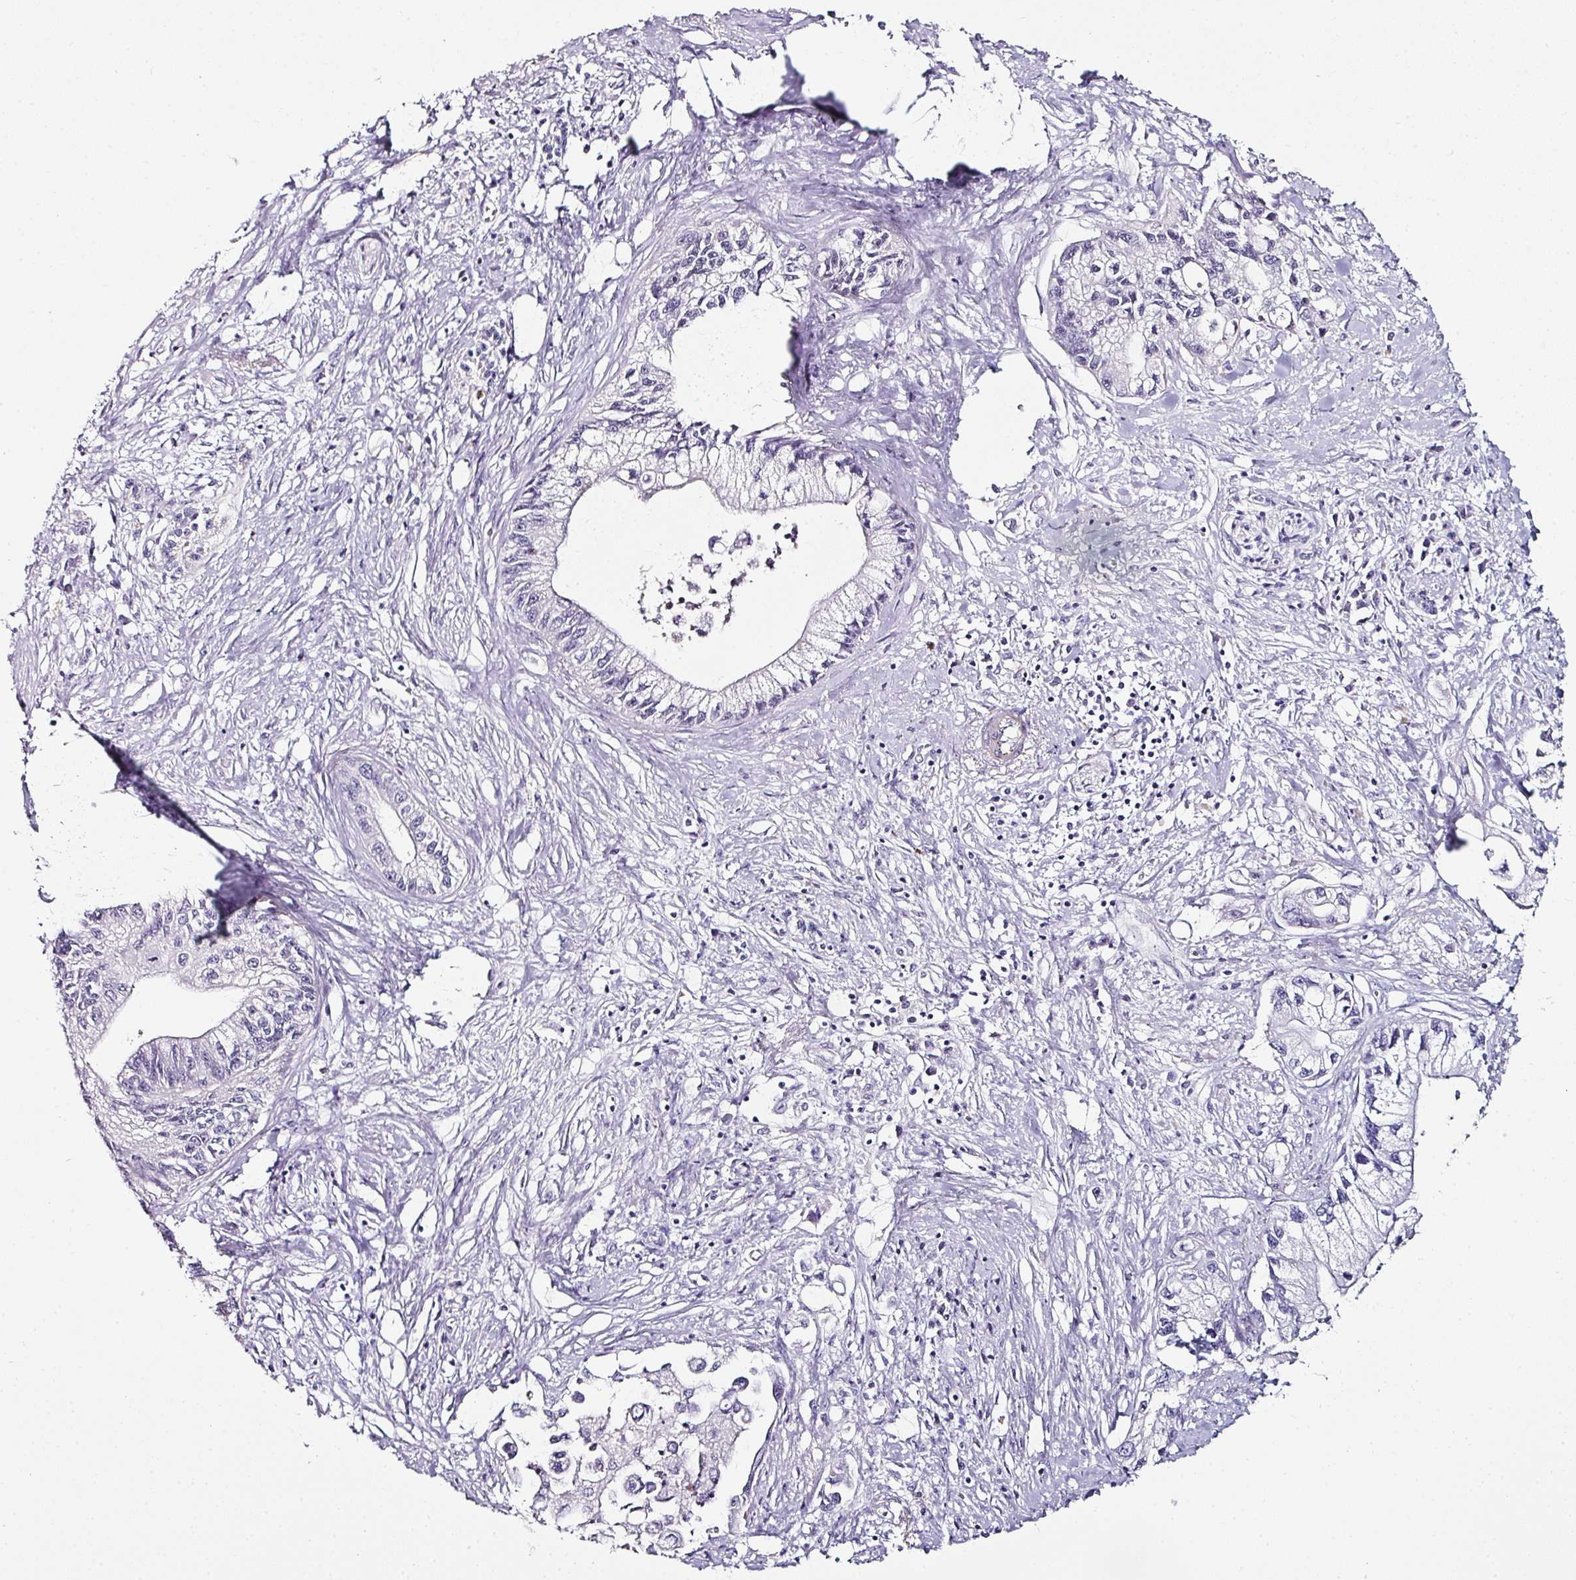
{"staining": {"intensity": "negative", "quantity": "none", "location": "none"}, "tissue": "pancreatic cancer", "cell_type": "Tumor cells", "image_type": "cancer", "snomed": [{"axis": "morphology", "description": "Adenocarcinoma, NOS"}, {"axis": "topography", "description": "Pancreas"}], "caption": "IHC histopathology image of pancreatic adenocarcinoma stained for a protein (brown), which displays no positivity in tumor cells.", "gene": "TMPRSS9", "patient": {"sex": "male", "age": 61}}